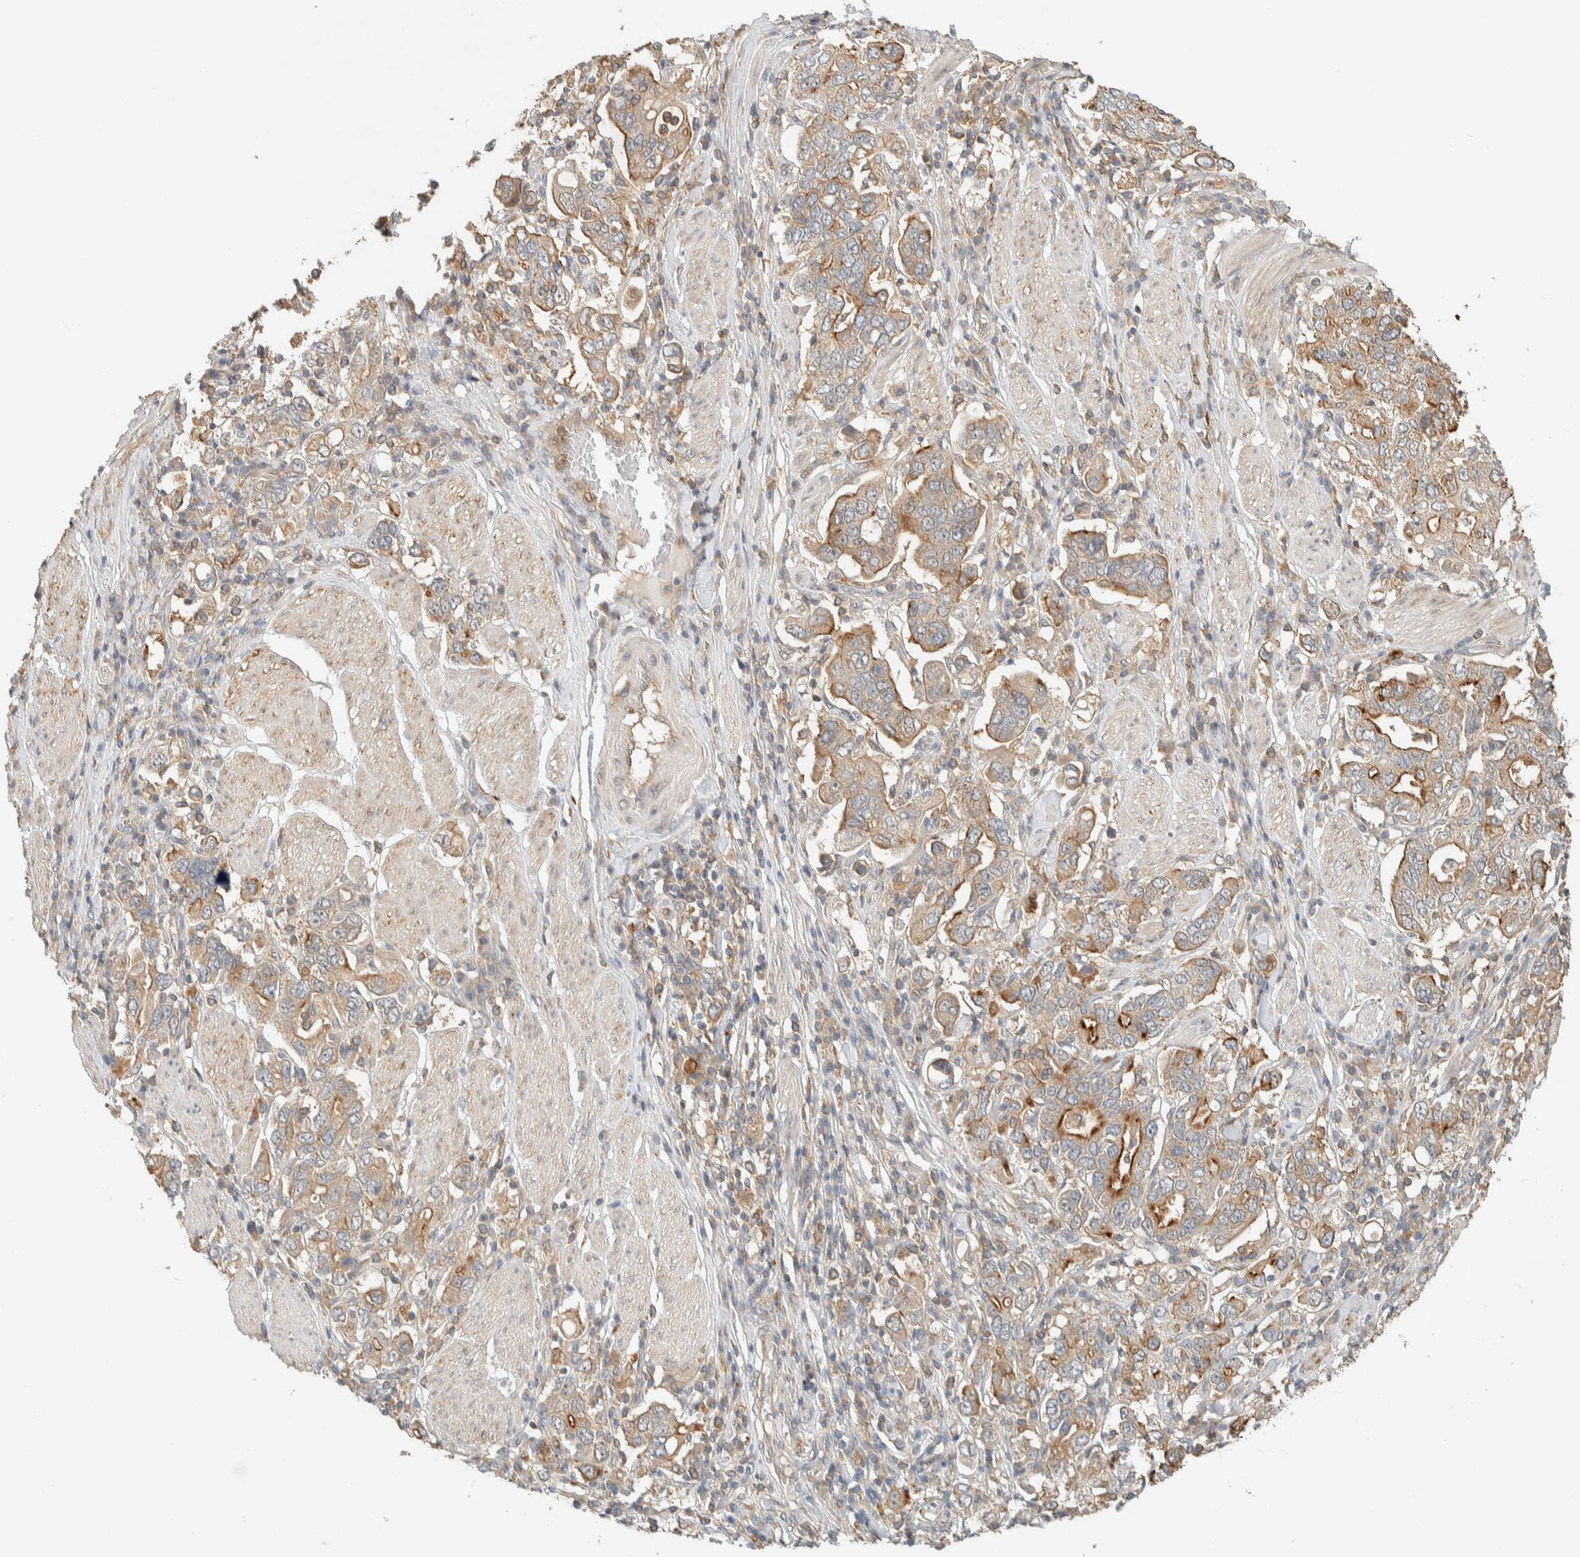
{"staining": {"intensity": "moderate", "quantity": ">75%", "location": "cytoplasmic/membranous"}, "tissue": "stomach cancer", "cell_type": "Tumor cells", "image_type": "cancer", "snomed": [{"axis": "morphology", "description": "Adenocarcinoma, NOS"}, {"axis": "topography", "description": "Stomach, upper"}], "caption": "Tumor cells demonstrate medium levels of moderate cytoplasmic/membranous positivity in about >75% of cells in human adenocarcinoma (stomach). (Stains: DAB in brown, nuclei in blue, Microscopy: brightfield microscopy at high magnification).", "gene": "RAB11FIP1", "patient": {"sex": "male", "age": 62}}